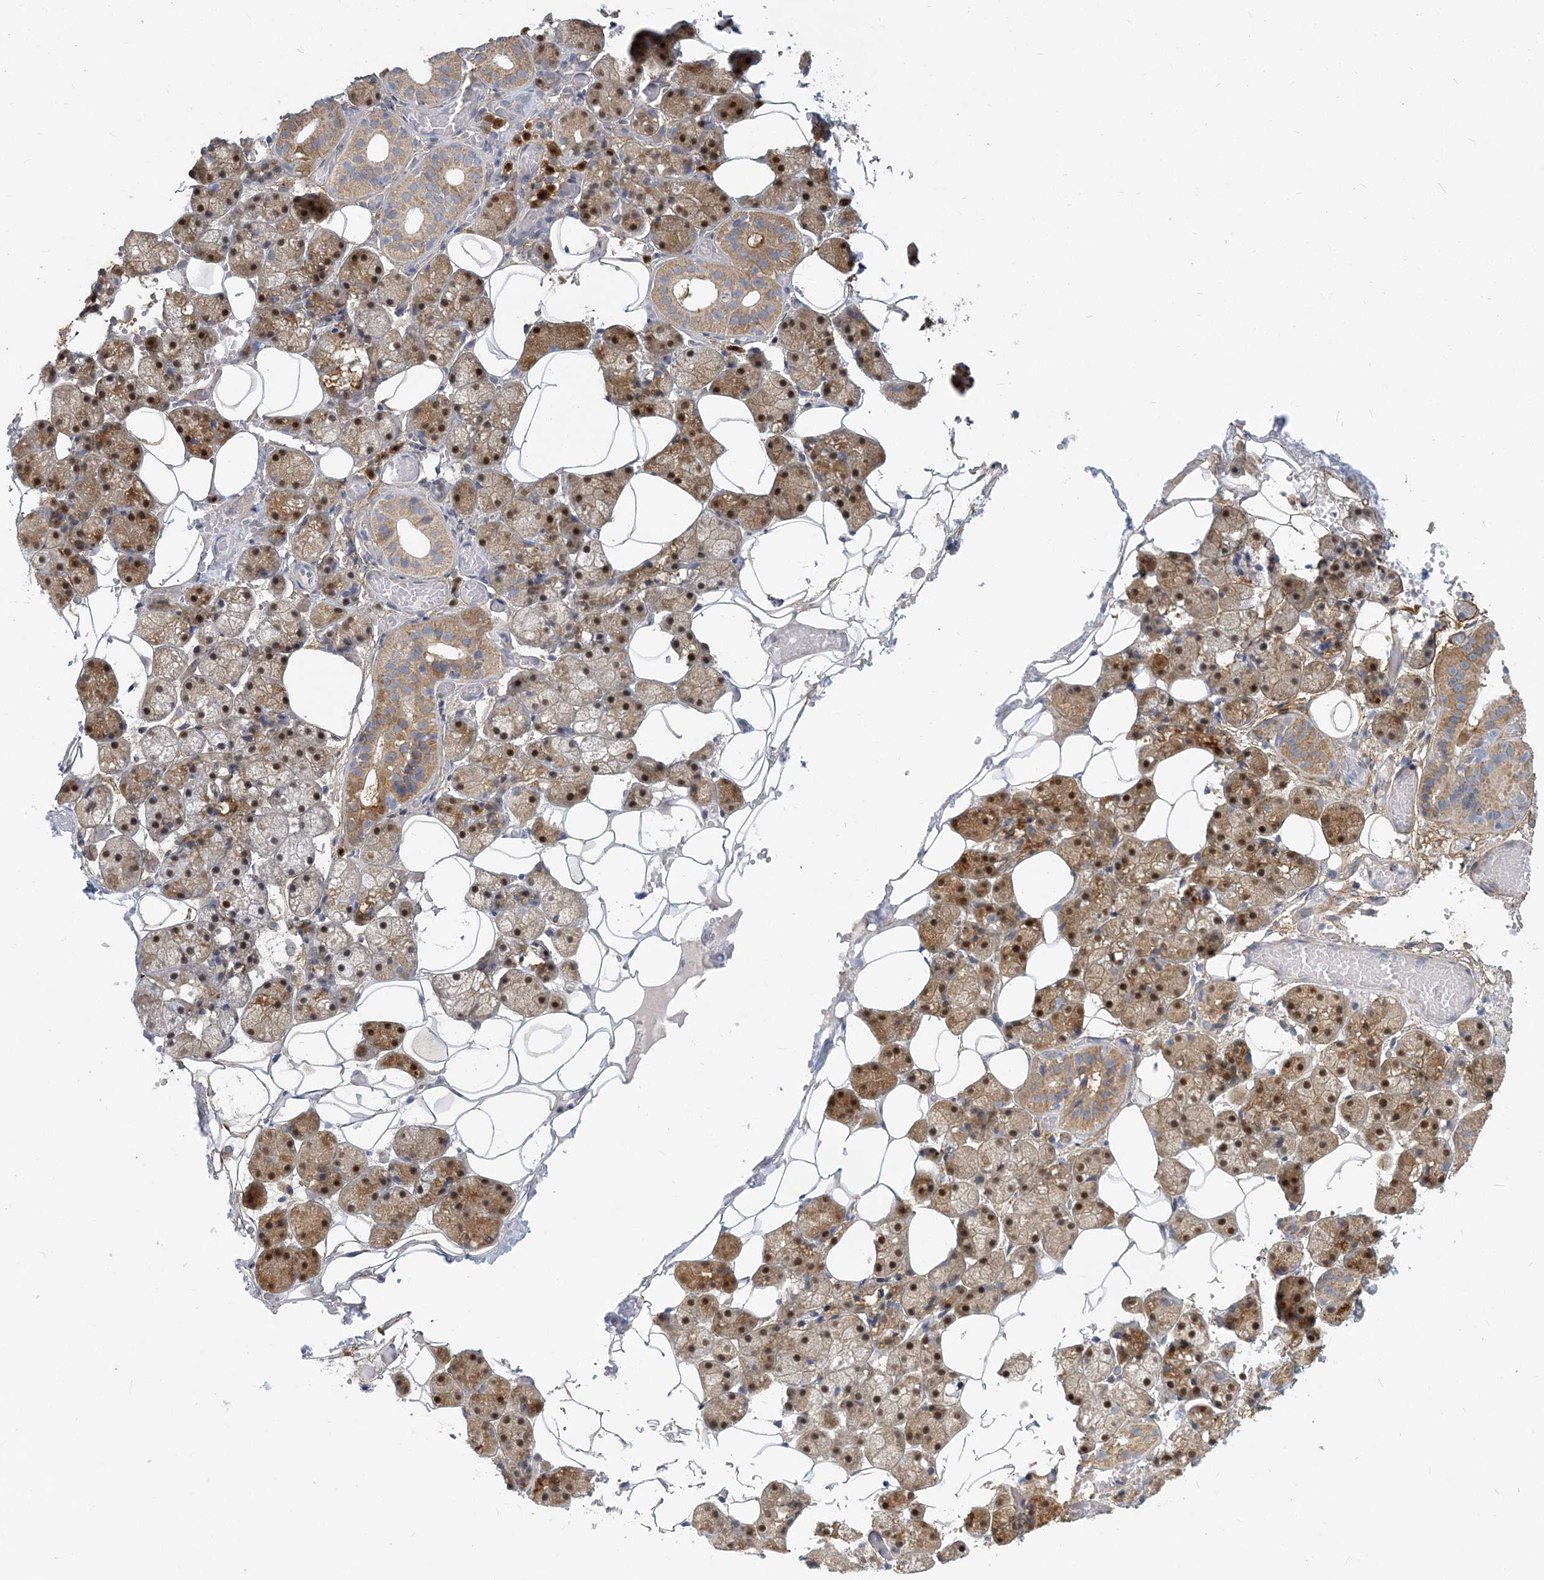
{"staining": {"intensity": "strong", "quantity": "25%-75%", "location": "cytoplasmic/membranous,nuclear"}, "tissue": "salivary gland", "cell_type": "Glandular cells", "image_type": "normal", "snomed": [{"axis": "morphology", "description": "Normal tissue, NOS"}, {"axis": "topography", "description": "Salivary gland"}], "caption": "This image reveals immunohistochemistry staining of normal human salivary gland, with high strong cytoplasmic/membranous,nuclear staining in approximately 25%-75% of glandular cells.", "gene": "GMPPA", "patient": {"sex": "female", "age": 33}}